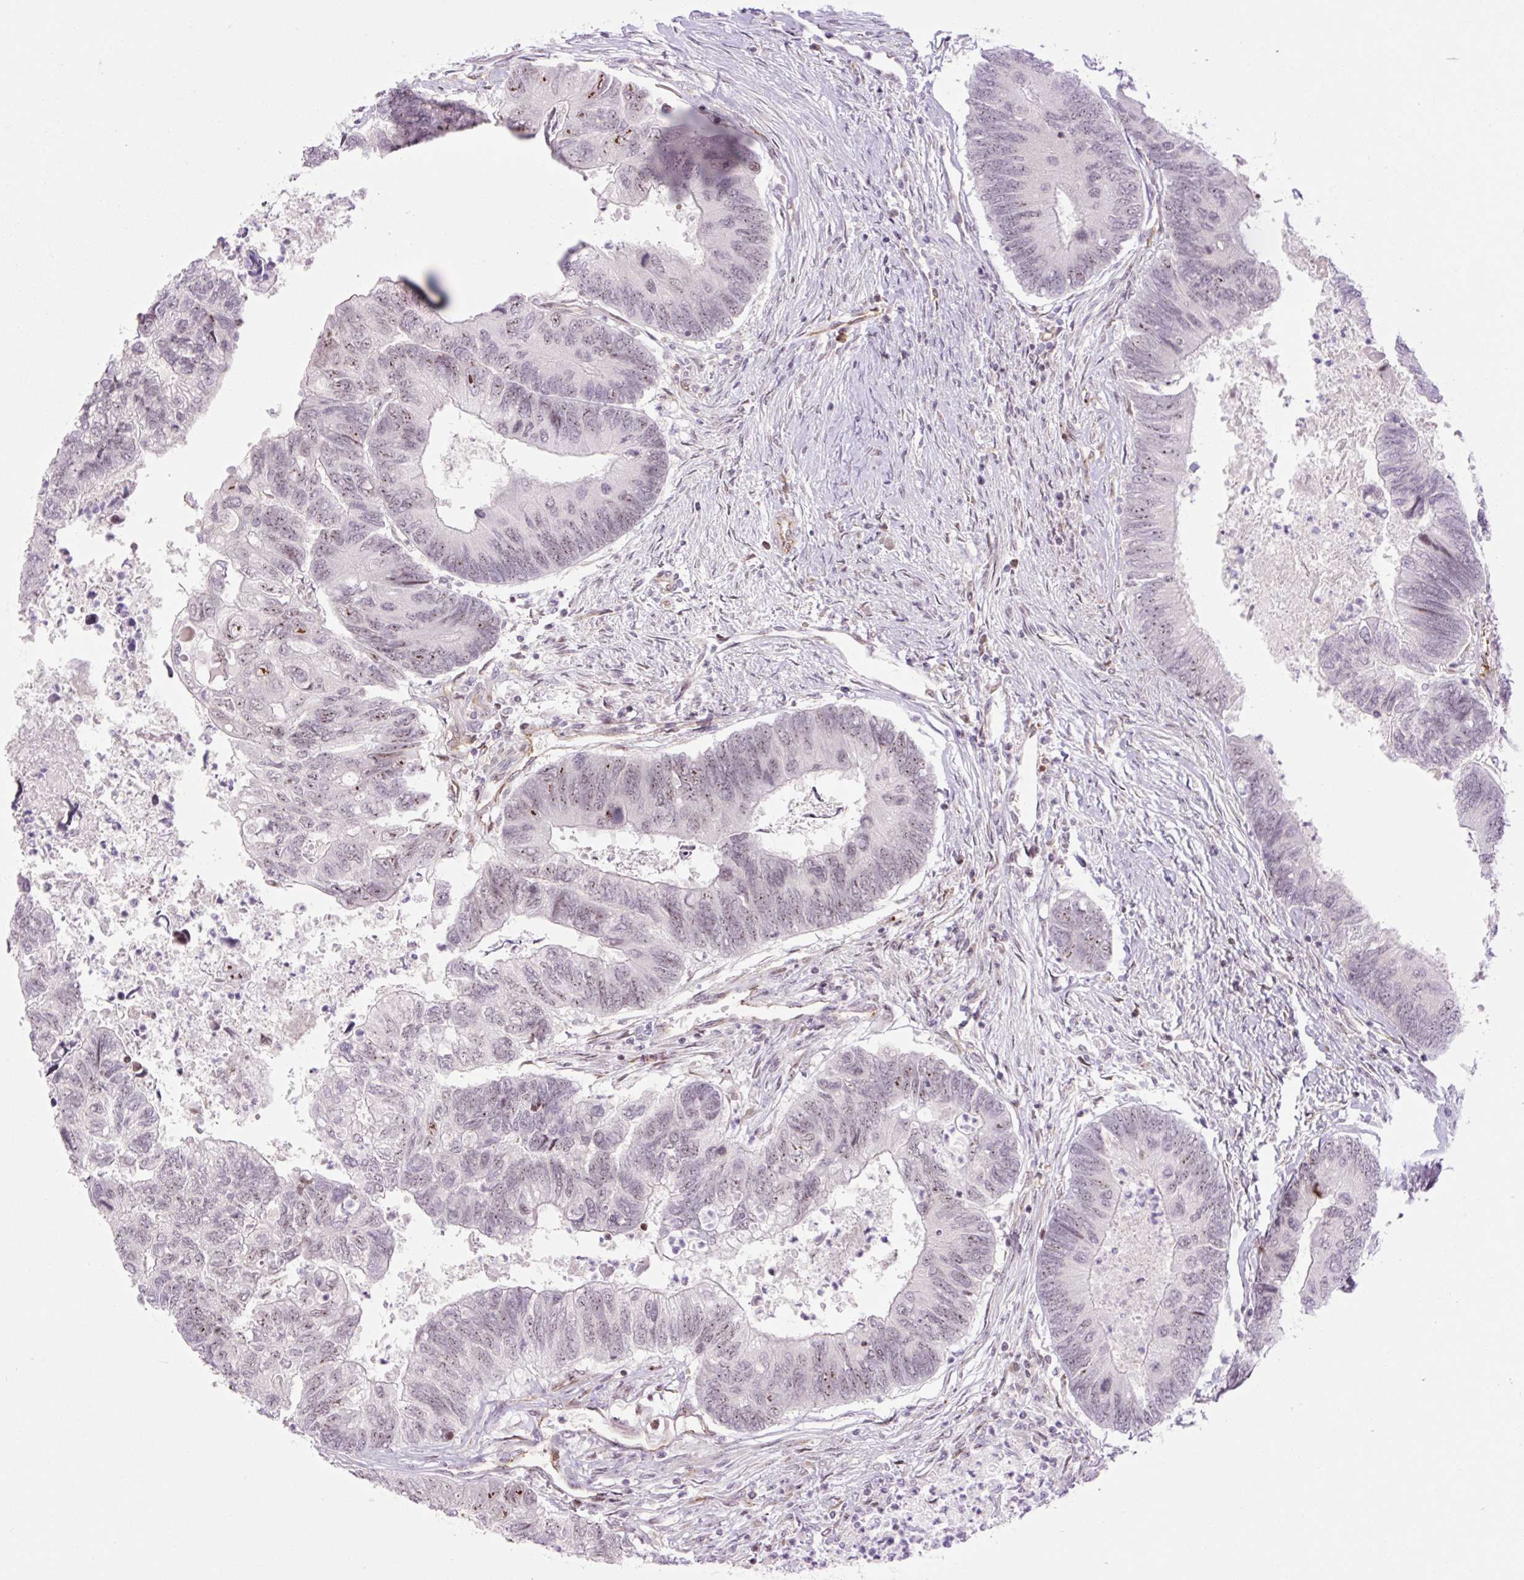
{"staining": {"intensity": "weak", "quantity": "25%-75%", "location": "nuclear"}, "tissue": "colorectal cancer", "cell_type": "Tumor cells", "image_type": "cancer", "snomed": [{"axis": "morphology", "description": "Adenocarcinoma, NOS"}, {"axis": "topography", "description": "Colon"}], "caption": "Immunohistochemistry (IHC) of colorectal cancer (adenocarcinoma) exhibits low levels of weak nuclear staining in about 25%-75% of tumor cells. The staining was performed using DAB, with brown indicating positive protein expression. Nuclei are stained blue with hematoxylin.", "gene": "ZNF417", "patient": {"sex": "female", "age": 67}}